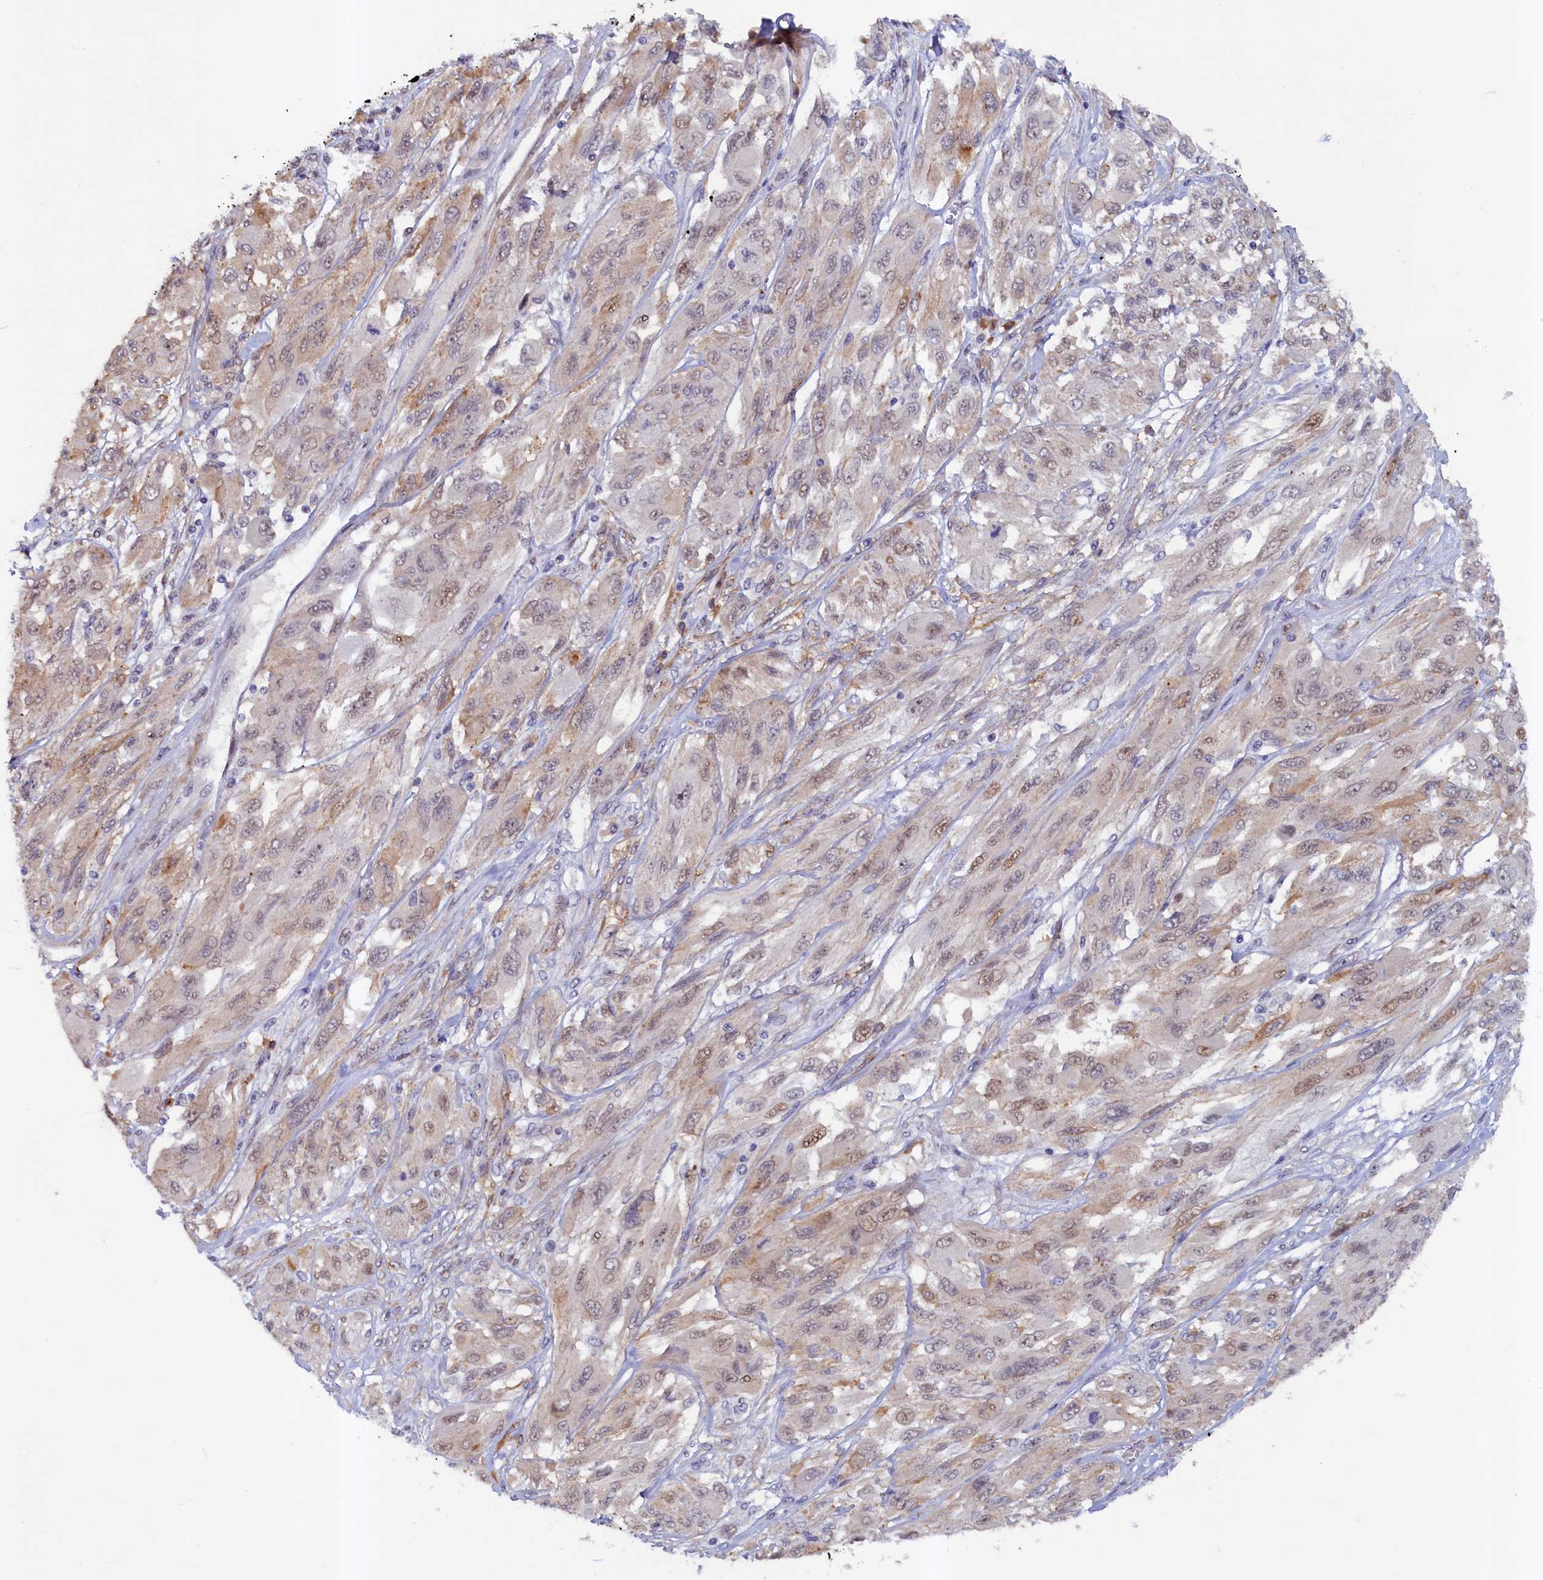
{"staining": {"intensity": "weak", "quantity": "<25%", "location": "nuclear"}, "tissue": "melanoma", "cell_type": "Tumor cells", "image_type": "cancer", "snomed": [{"axis": "morphology", "description": "Malignant melanoma, NOS"}, {"axis": "topography", "description": "Skin"}], "caption": "Micrograph shows no significant protein positivity in tumor cells of malignant melanoma.", "gene": "PACSIN3", "patient": {"sex": "female", "age": 91}}